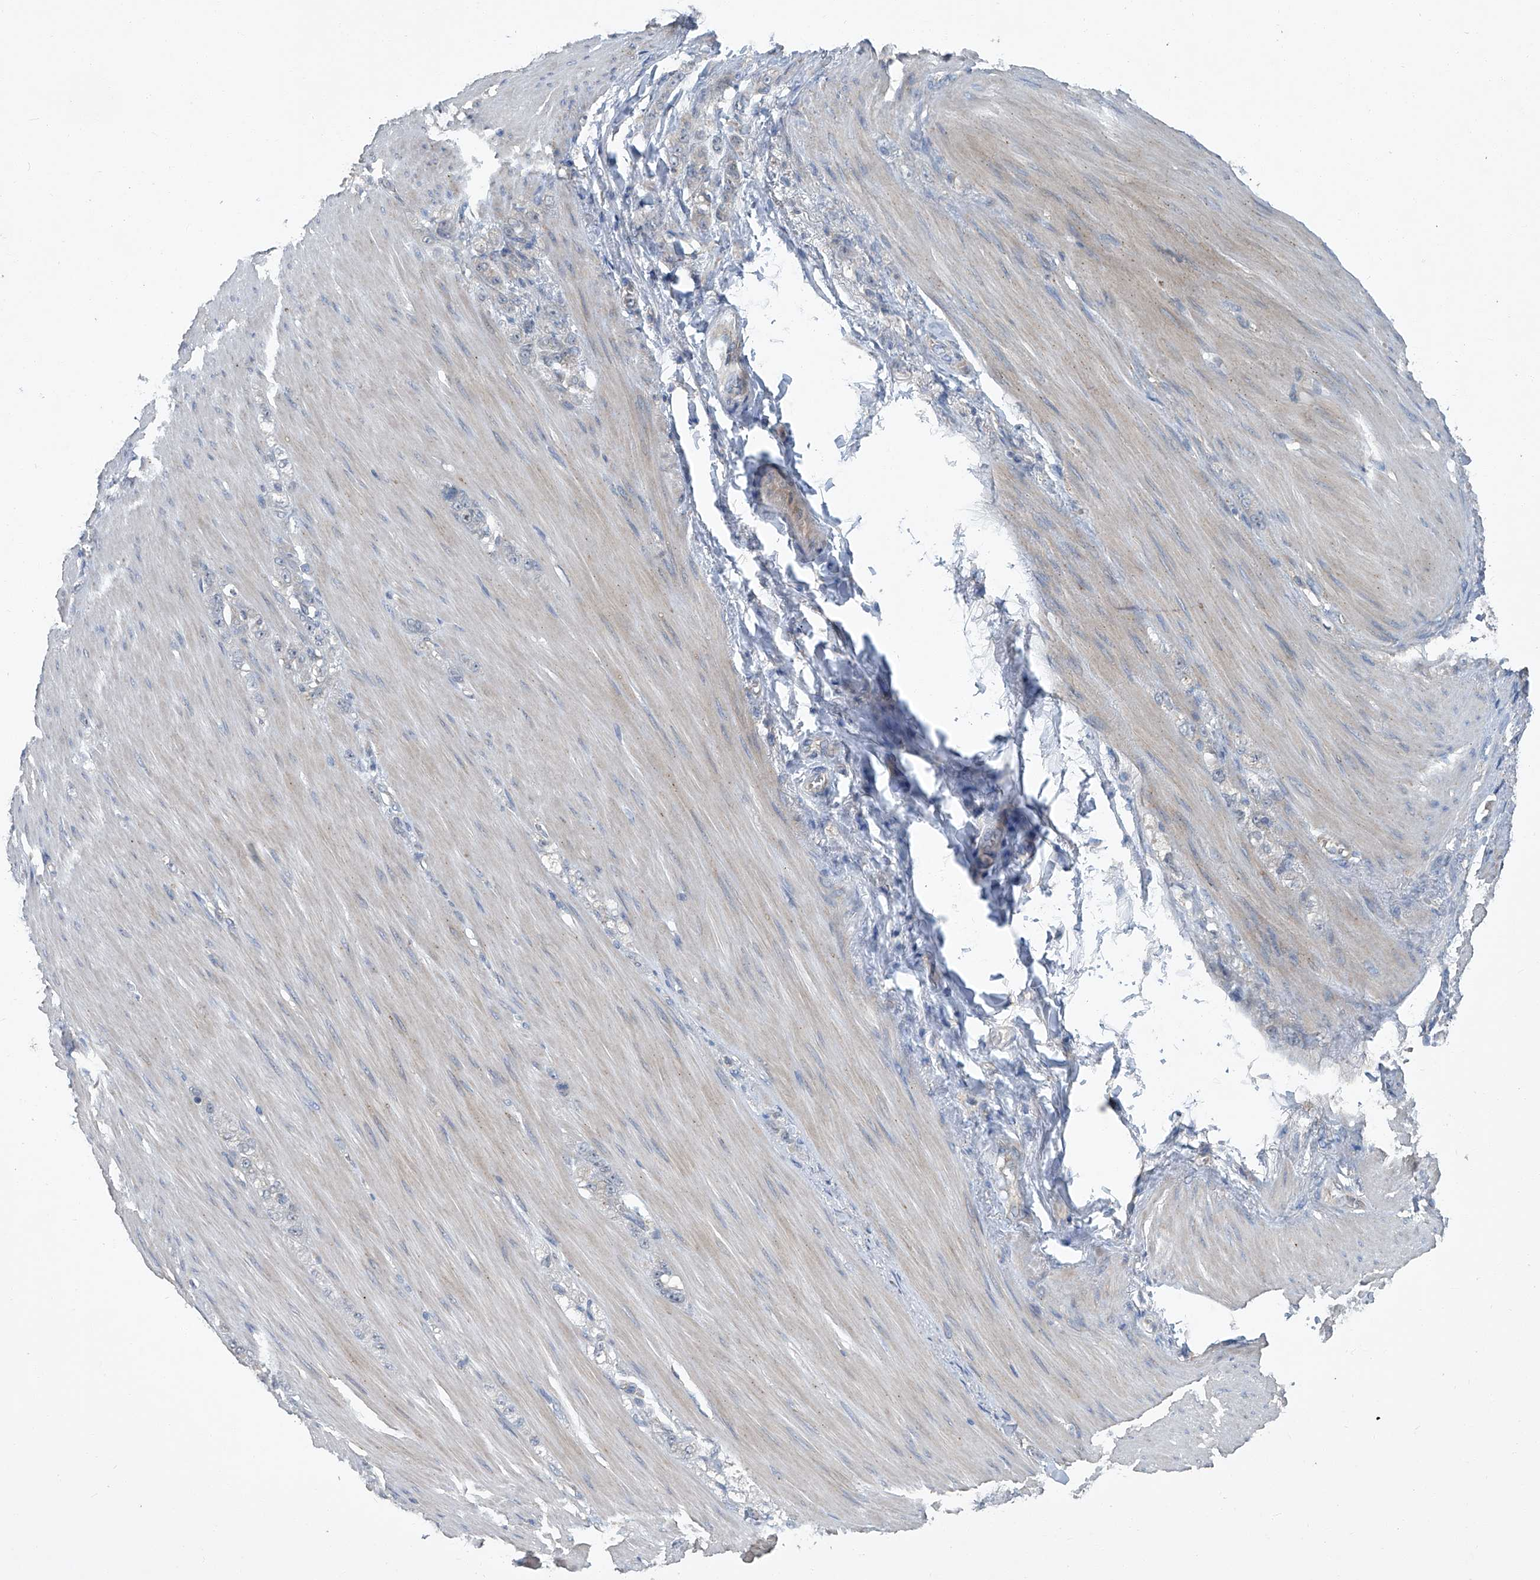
{"staining": {"intensity": "negative", "quantity": "none", "location": "none"}, "tissue": "stomach cancer", "cell_type": "Tumor cells", "image_type": "cancer", "snomed": [{"axis": "morphology", "description": "Normal tissue, NOS"}, {"axis": "morphology", "description": "Adenocarcinoma, NOS"}, {"axis": "topography", "description": "Stomach"}], "caption": "Immunohistochemical staining of stomach adenocarcinoma shows no significant staining in tumor cells.", "gene": "ANKRD34A", "patient": {"sex": "male", "age": 82}}